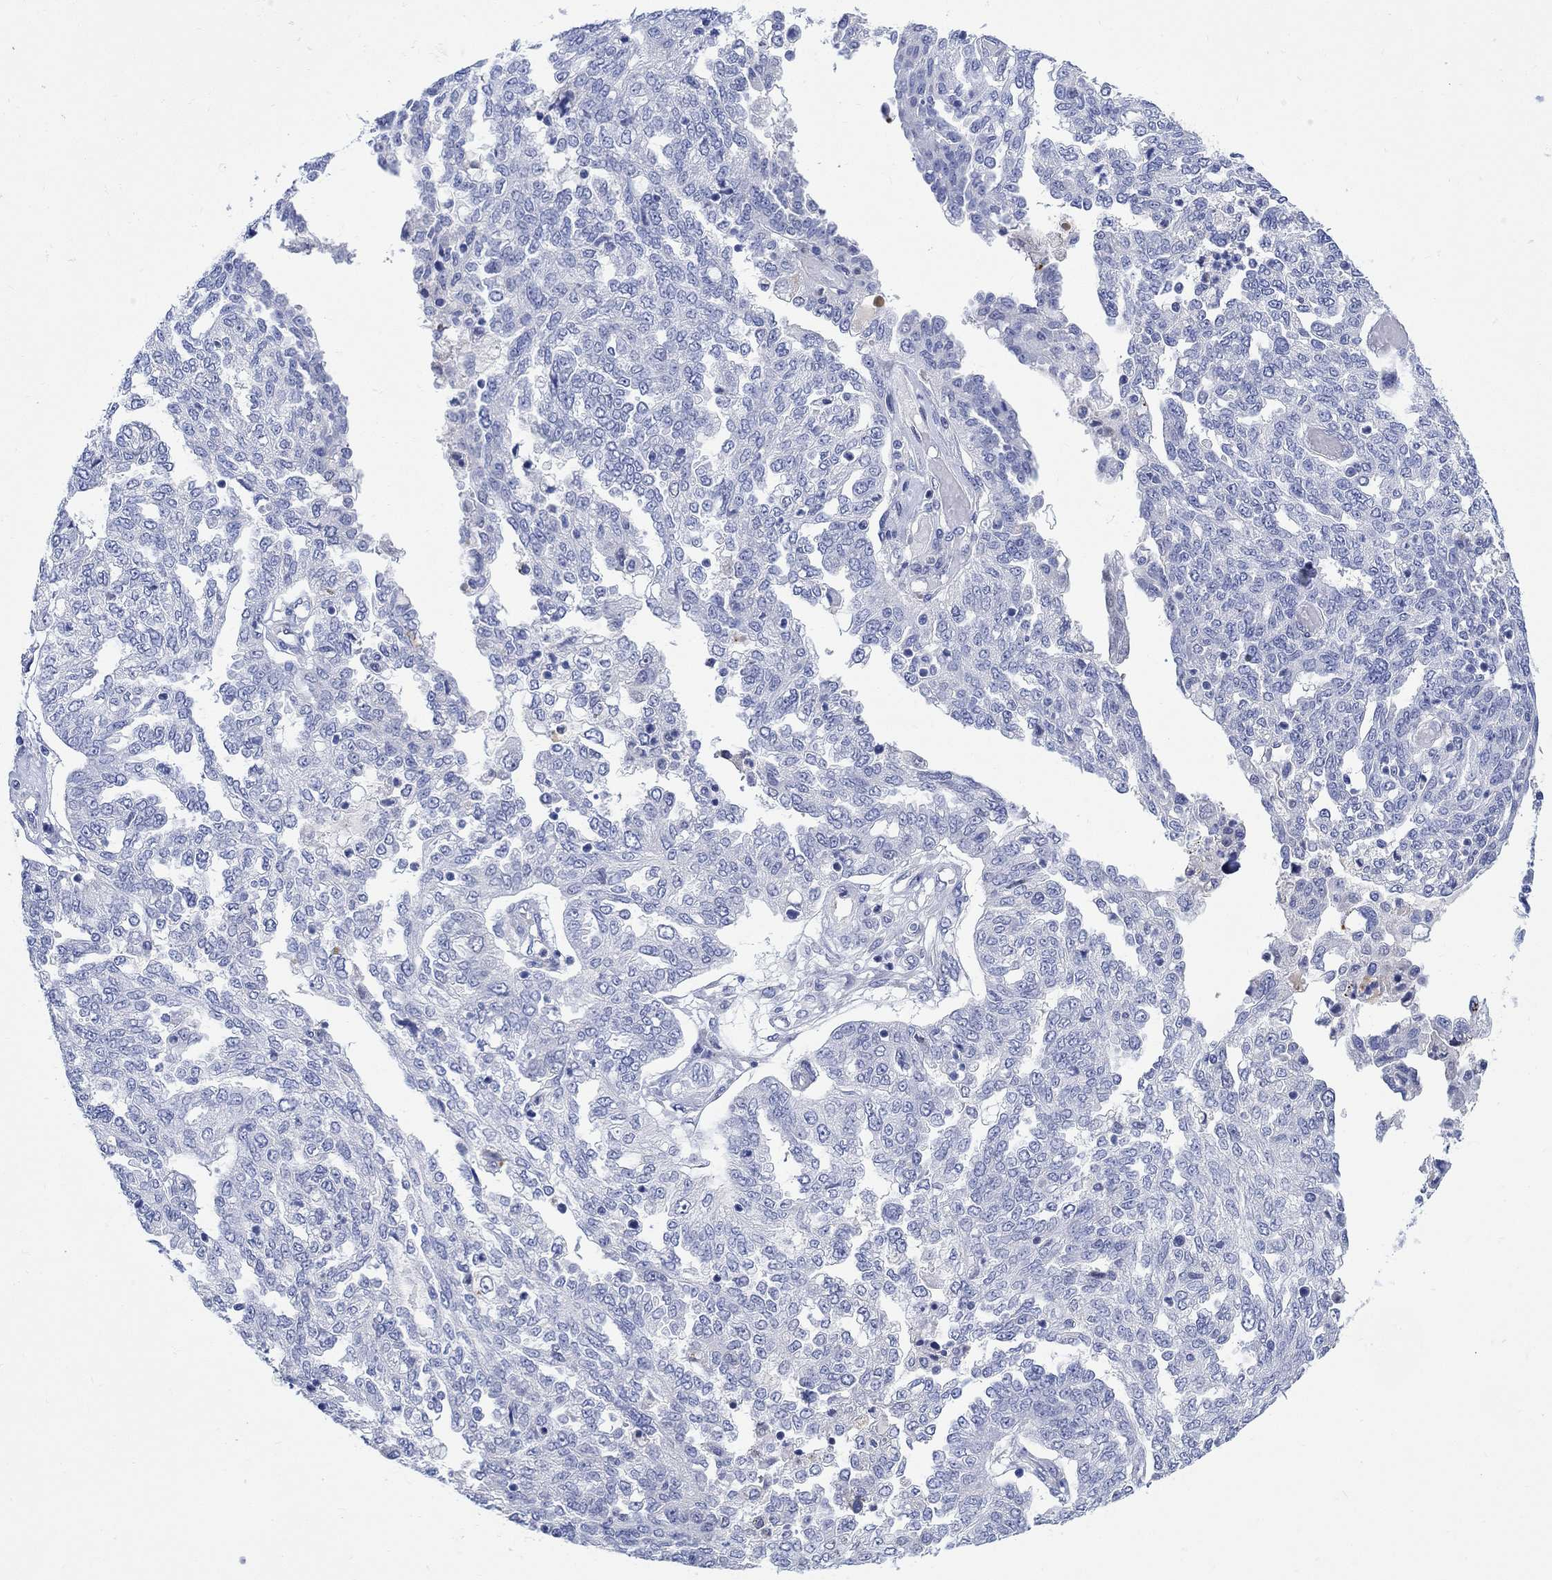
{"staining": {"intensity": "negative", "quantity": "none", "location": "none"}, "tissue": "ovarian cancer", "cell_type": "Tumor cells", "image_type": "cancer", "snomed": [{"axis": "morphology", "description": "Cystadenocarcinoma, serous, NOS"}, {"axis": "topography", "description": "Ovary"}], "caption": "Immunohistochemistry (IHC) of ovarian cancer (serous cystadenocarcinoma) demonstrates no staining in tumor cells.", "gene": "MYL1", "patient": {"sex": "female", "age": 67}}